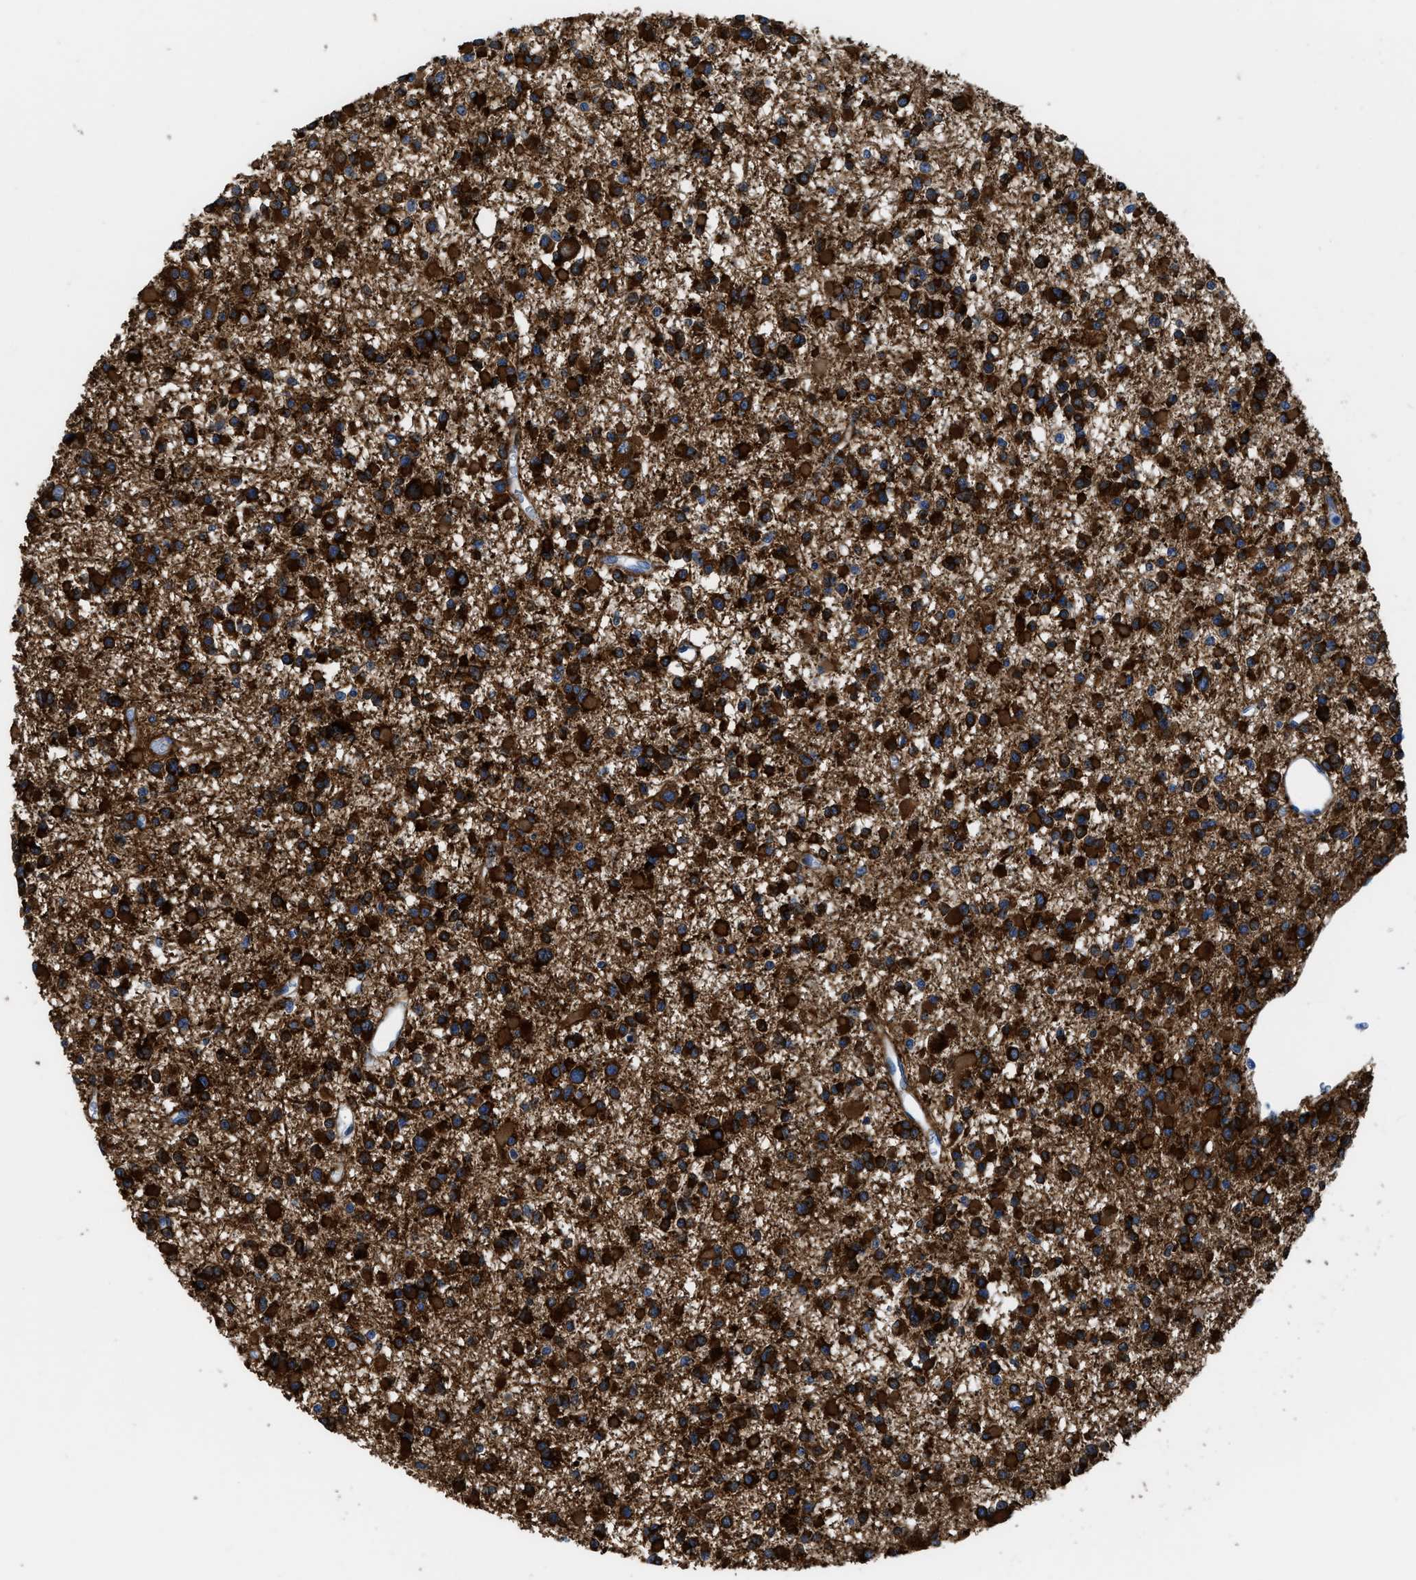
{"staining": {"intensity": "strong", "quantity": ">75%", "location": "cytoplasmic/membranous"}, "tissue": "glioma", "cell_type": "Tumor cells", "image_type": "cancer", "snomed": [{"axis": "morphology", "description": "Glioma, malignant, Low grade"}, {"axis": "topography", "description": "Brain"}], "caption": "Immunohistochemical staining of malignant glioma (low-grade) reveals high levels of strong cytoplasmic/membranous protein expression in approximately >75% of tumor cells.", "gene": "ZSWIM5", "patient": {"sex": "female", "age": 22}}